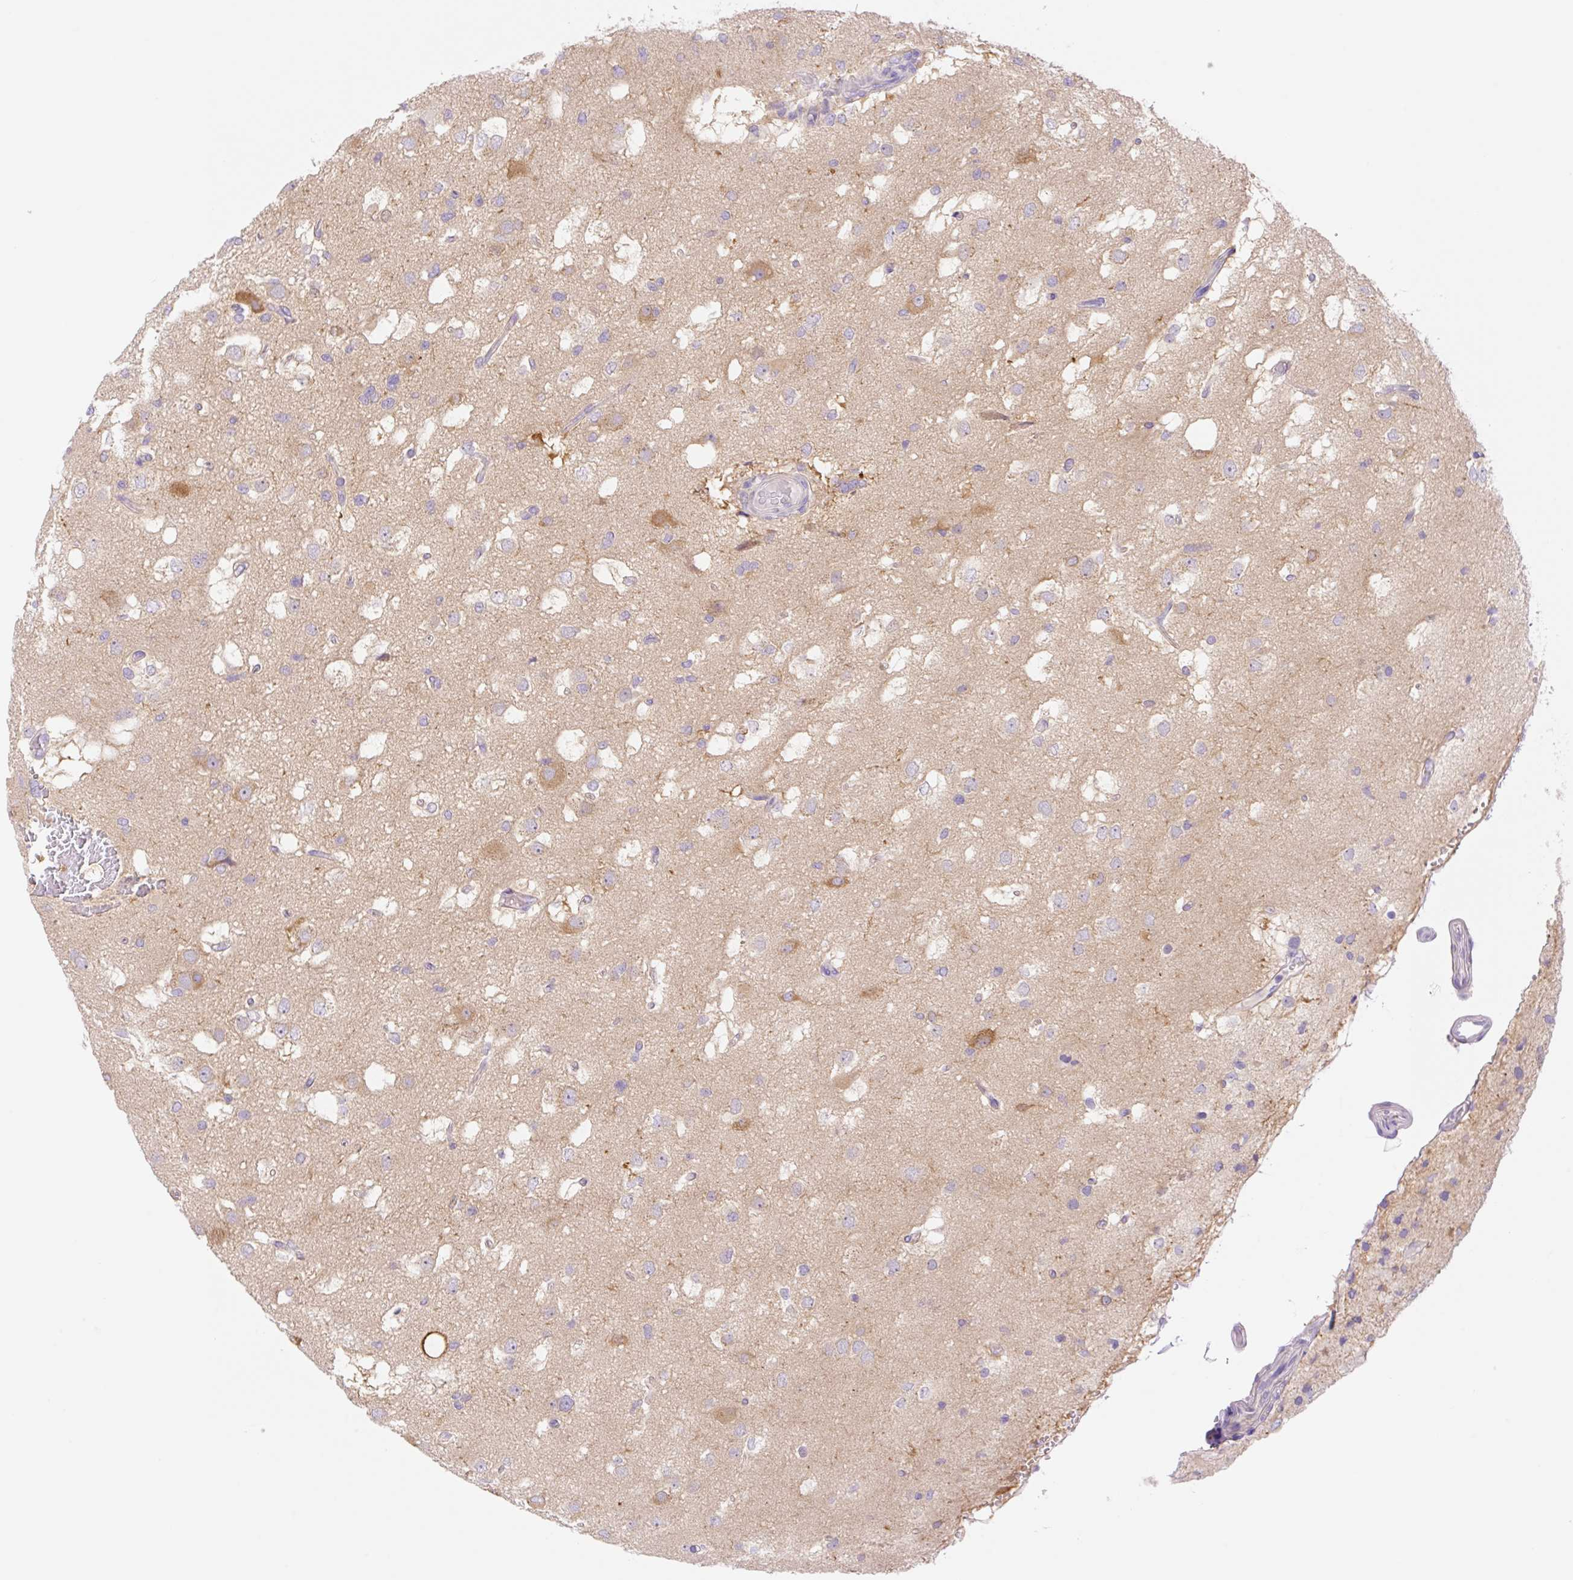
{"staining": {"intensity": "negative", "quantity": "none", "location": "none"}, "tissue": "glioma", "cell_type": "Tumor cells", "image_type": "cancer", "snomed": [{"axis": "morphology", "description": "Glioma, malignant, High grade"}, {"axis": "topography", "description": "Brain"}], "caption": "Immunohistochemistry (IHC) micrograph of high-grade glioma (malignant) stained for a protein (brown), which reveals no expression in tumor cells.", "gene": "DENND5A", "patient": {"sex": "male", "age": 53}}